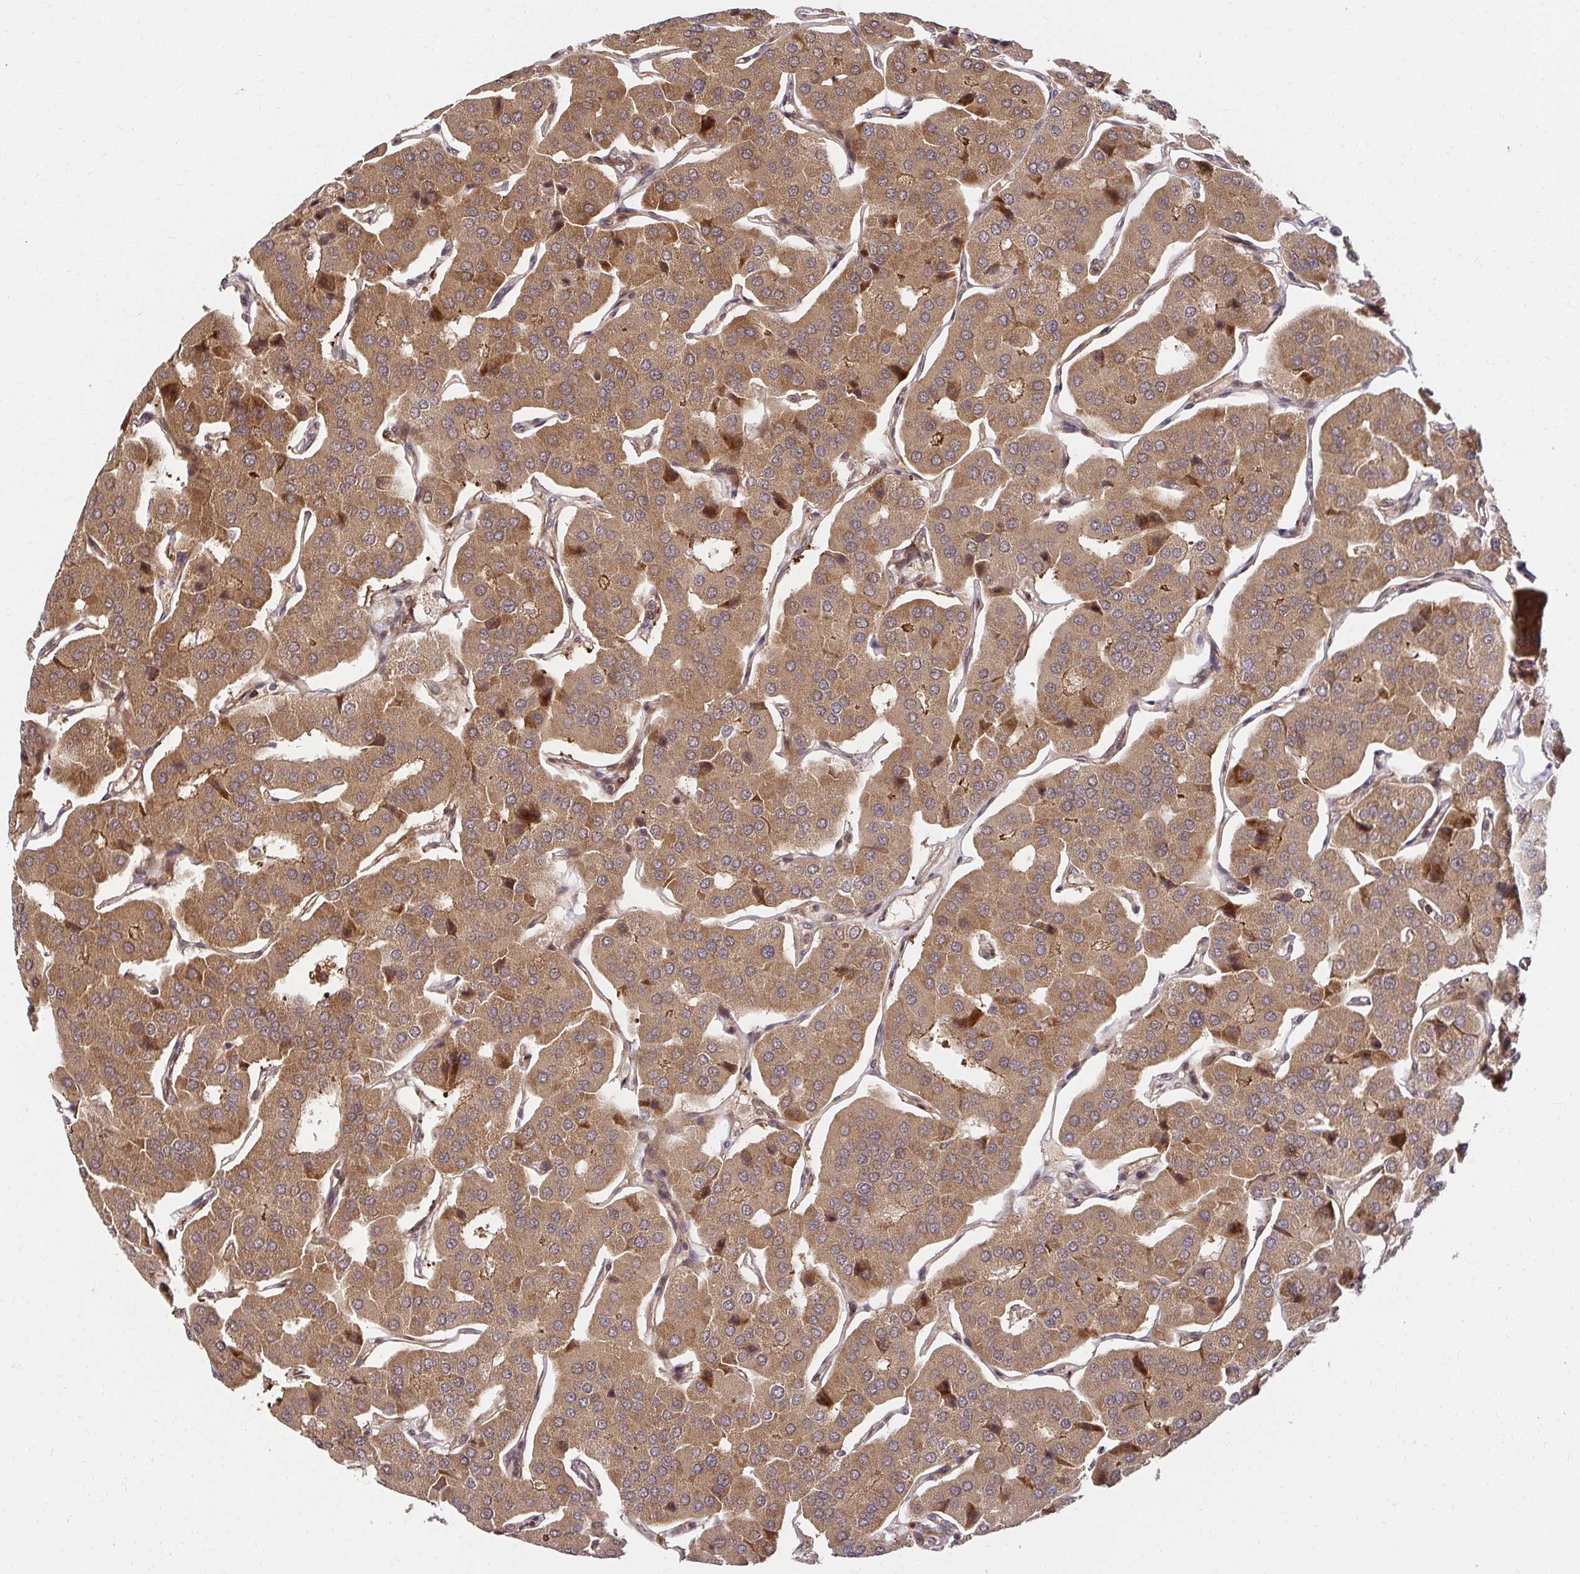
{"staining": {"intensity": "moderate", "quantity": ">75%", "location": "cytoplasmic/membranous"}, "tissue": "parathyroid gland", "cell_type": "Glandular cells", "image_type": "normal", "snomed": [{"axis": "morphology", "description": "Normal tissue, NOS"}, {"axis": "morphology", "description": "Adenoma, NOS"}, {"axis": "topography", "description": "Parathyroid gland"}], "caption": "Protein expression by IHC exhibits moderate cytoplasmic/membranous staining in approximately >75% of glandular cells in benign parathyroid gland.", "gene": "PSMA4", "patient": {"sex": "female", "age": 86}}